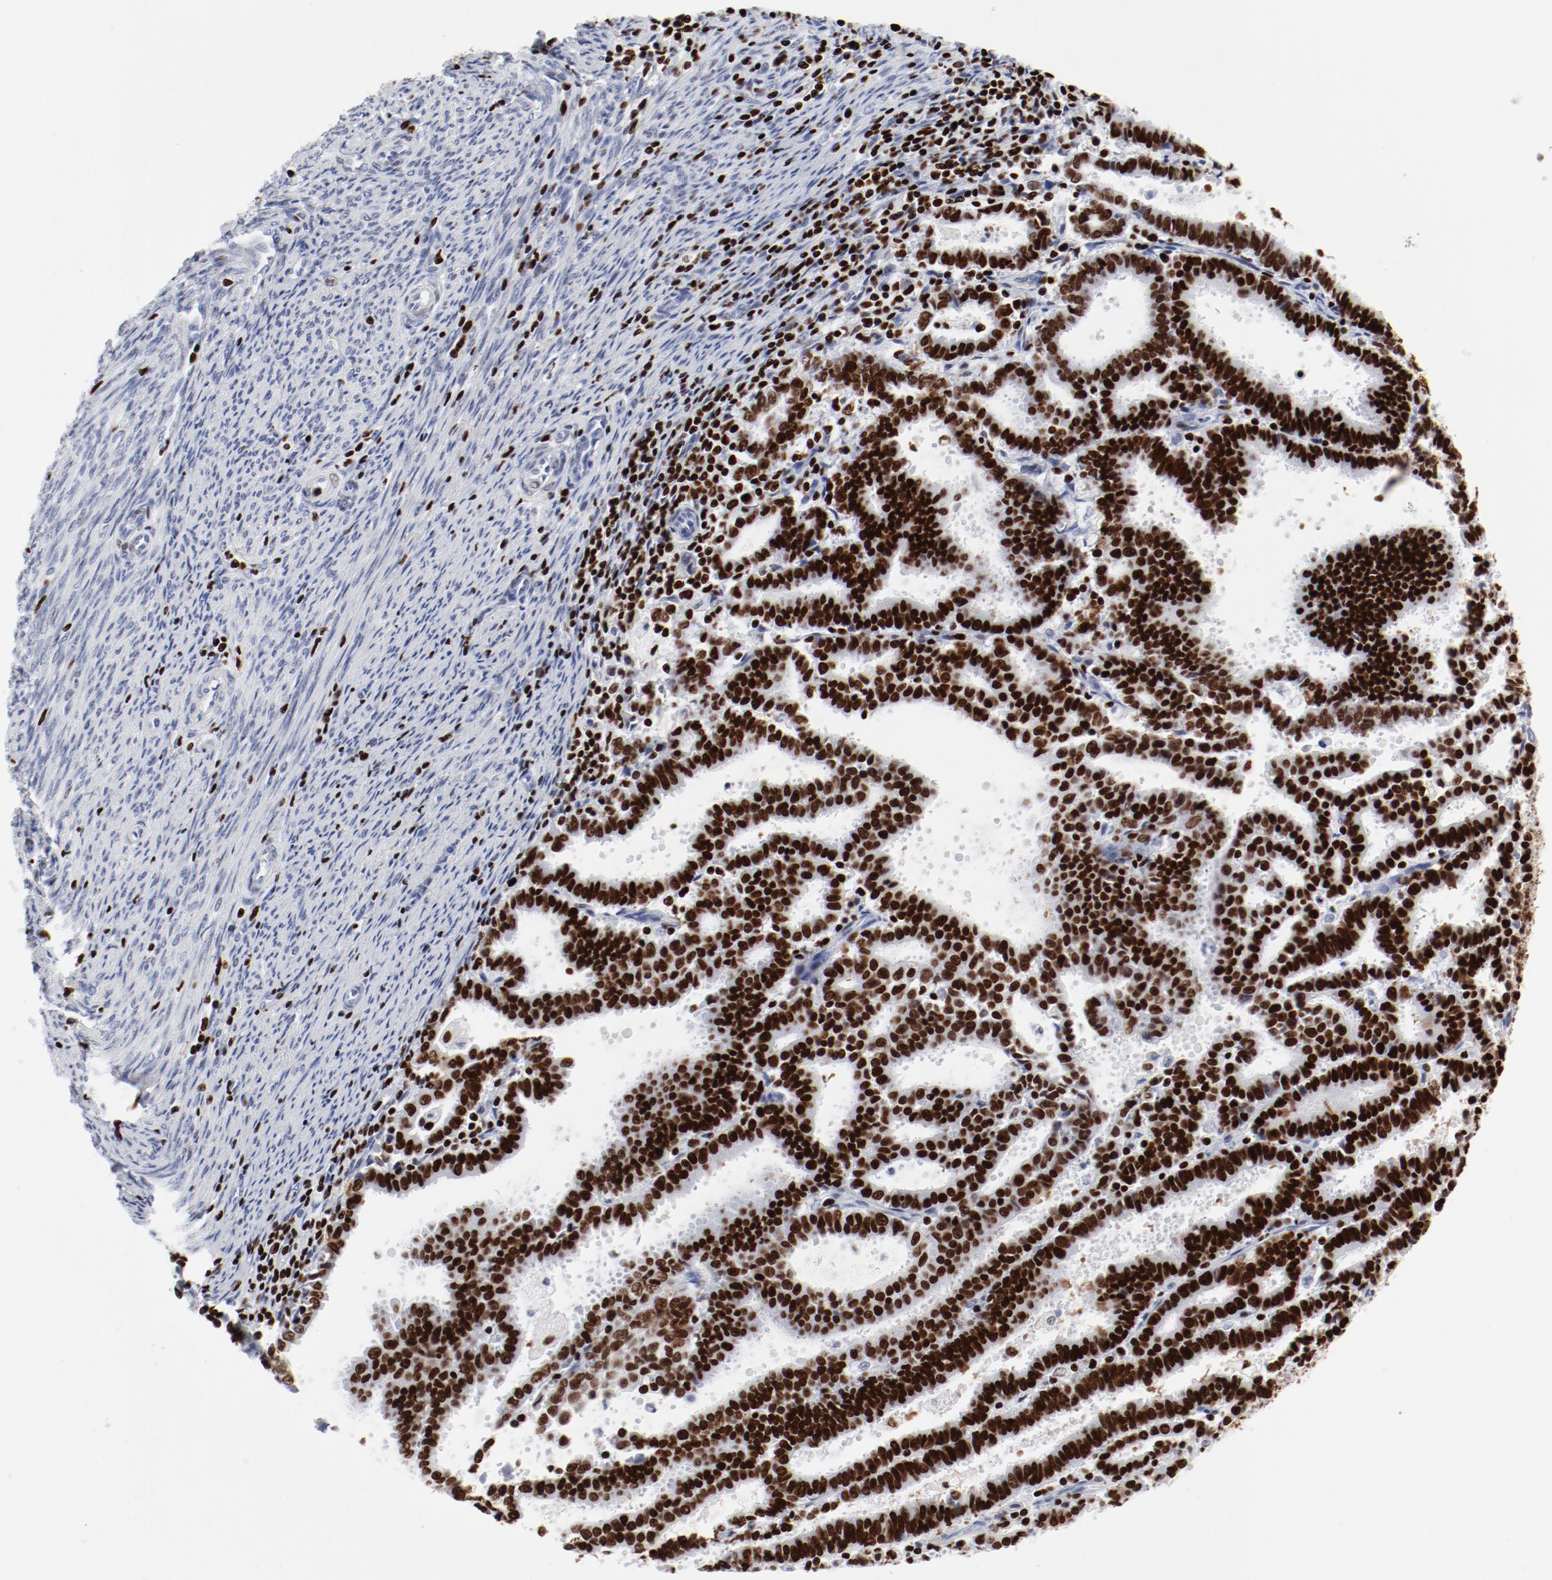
{"staining": {"intensity": "strong", "quantity": ">75%", "location": "nuclear"}, "tissue": "endometrial cancer", "cell_type": "Tumor cells", "image_type": "cancer", "snomed": [{"axis": "morphology", "description": "Adenocarcinoma, NOS"}, {"axis": "topography", "description": "Uterus"}], "caption": "Adenocarcinoma (endometrial) stained with a protein marker reveals strong staining in tumor cells.", "gene": "SMARCC2", "patient": {"sex": "female", "age": 83}}